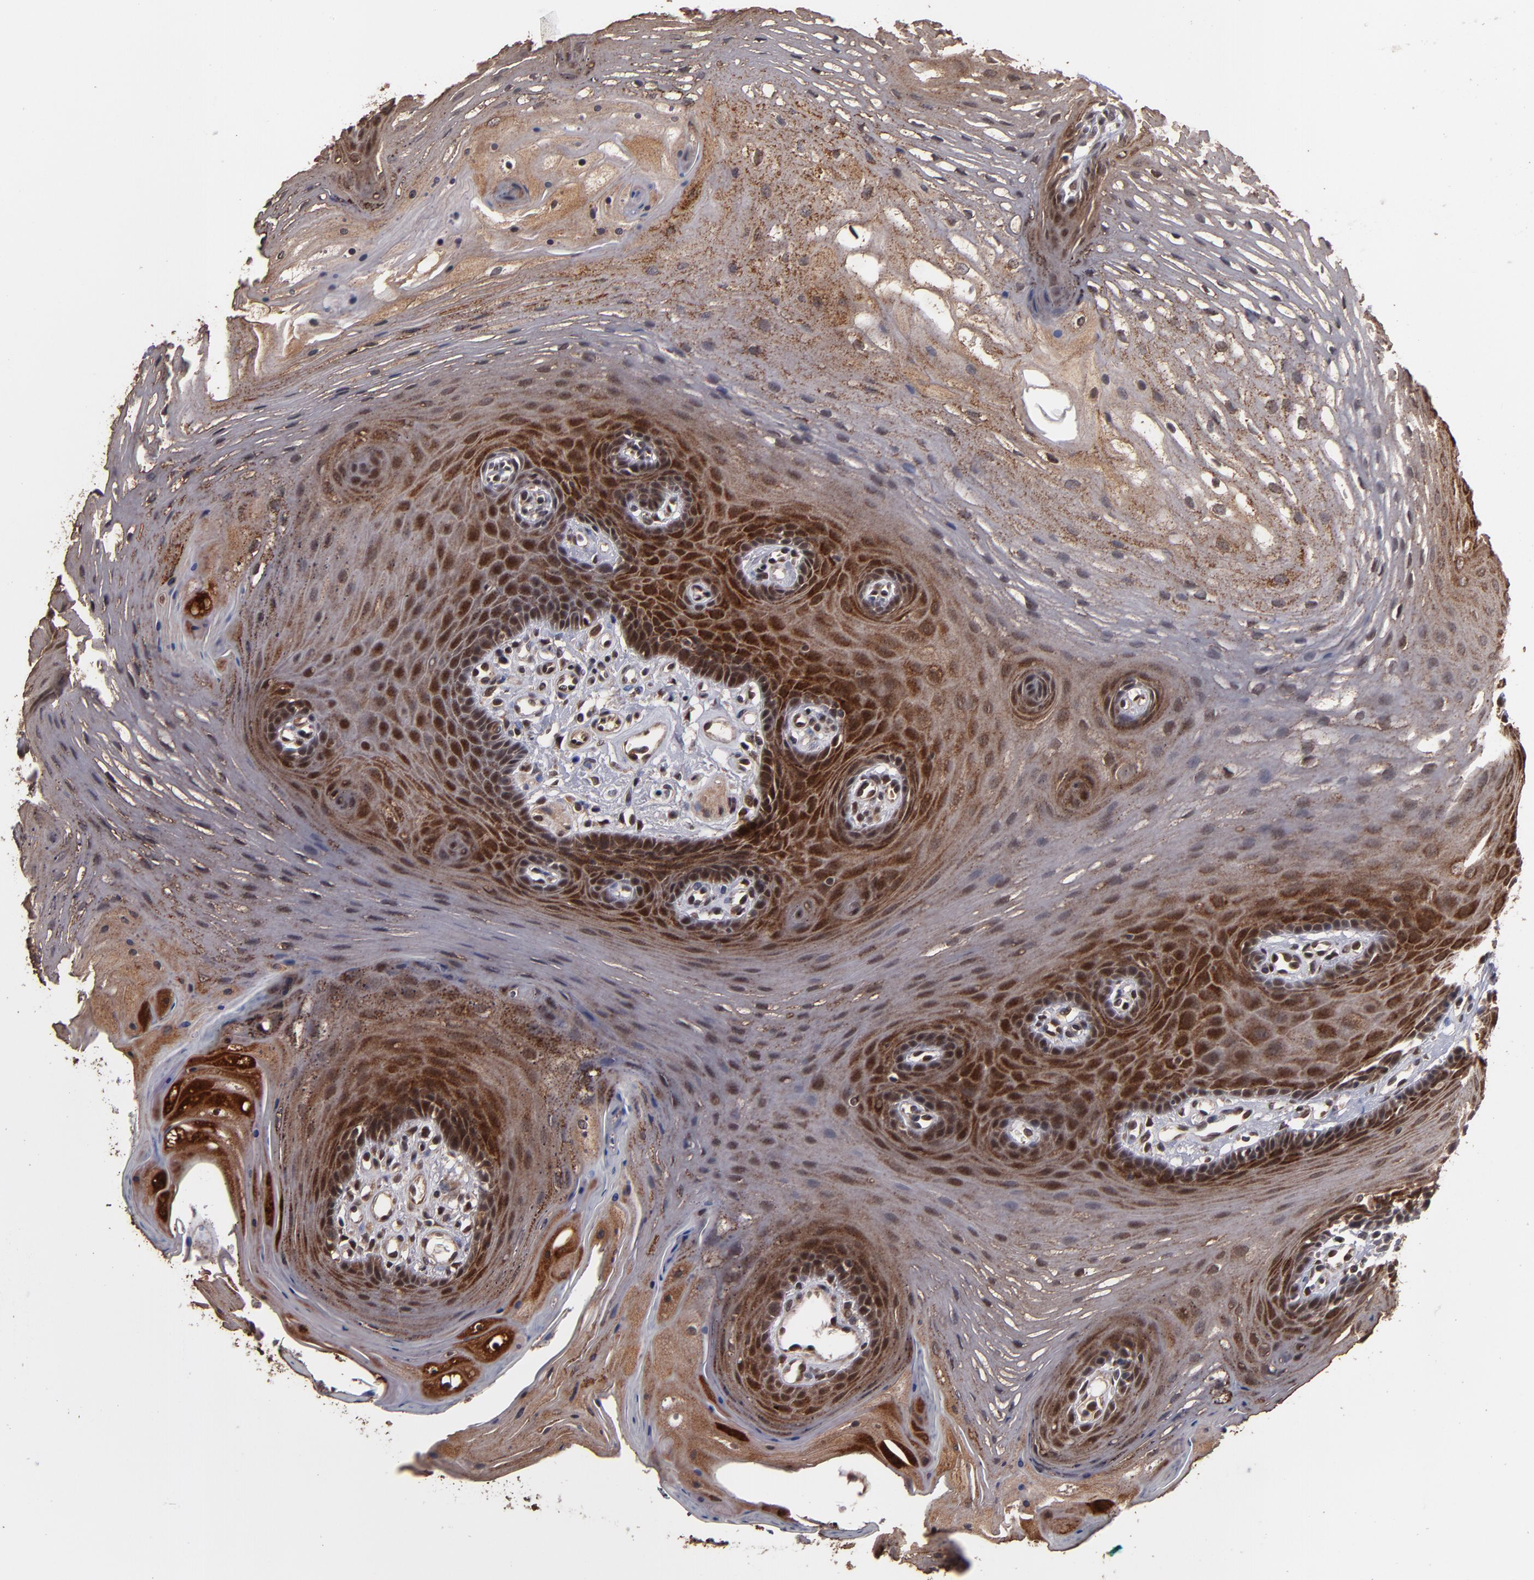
{"staining": {"intensity": "moderate", "quantity": "25%-75%", "location": "cytoplasmic/membranous,nuclear"}, "tissue": "oral mucosa", "cell_type": "Squamous epithelial cells", "image_type": "normal", "snomed": [{"axis": "morphology", "description": "Normal tissue, NOS"}, {"axis": "topography", "description": "Oral tissue"}], "caption": "Benign oral mucosa demonstrates moderate cytoplasmic/membranous,nuclear positivity in approximately 25%-75% of squamous epithelial cells.", "gene": "CUL5", "patient": {"sex": "male", "age": 62}}